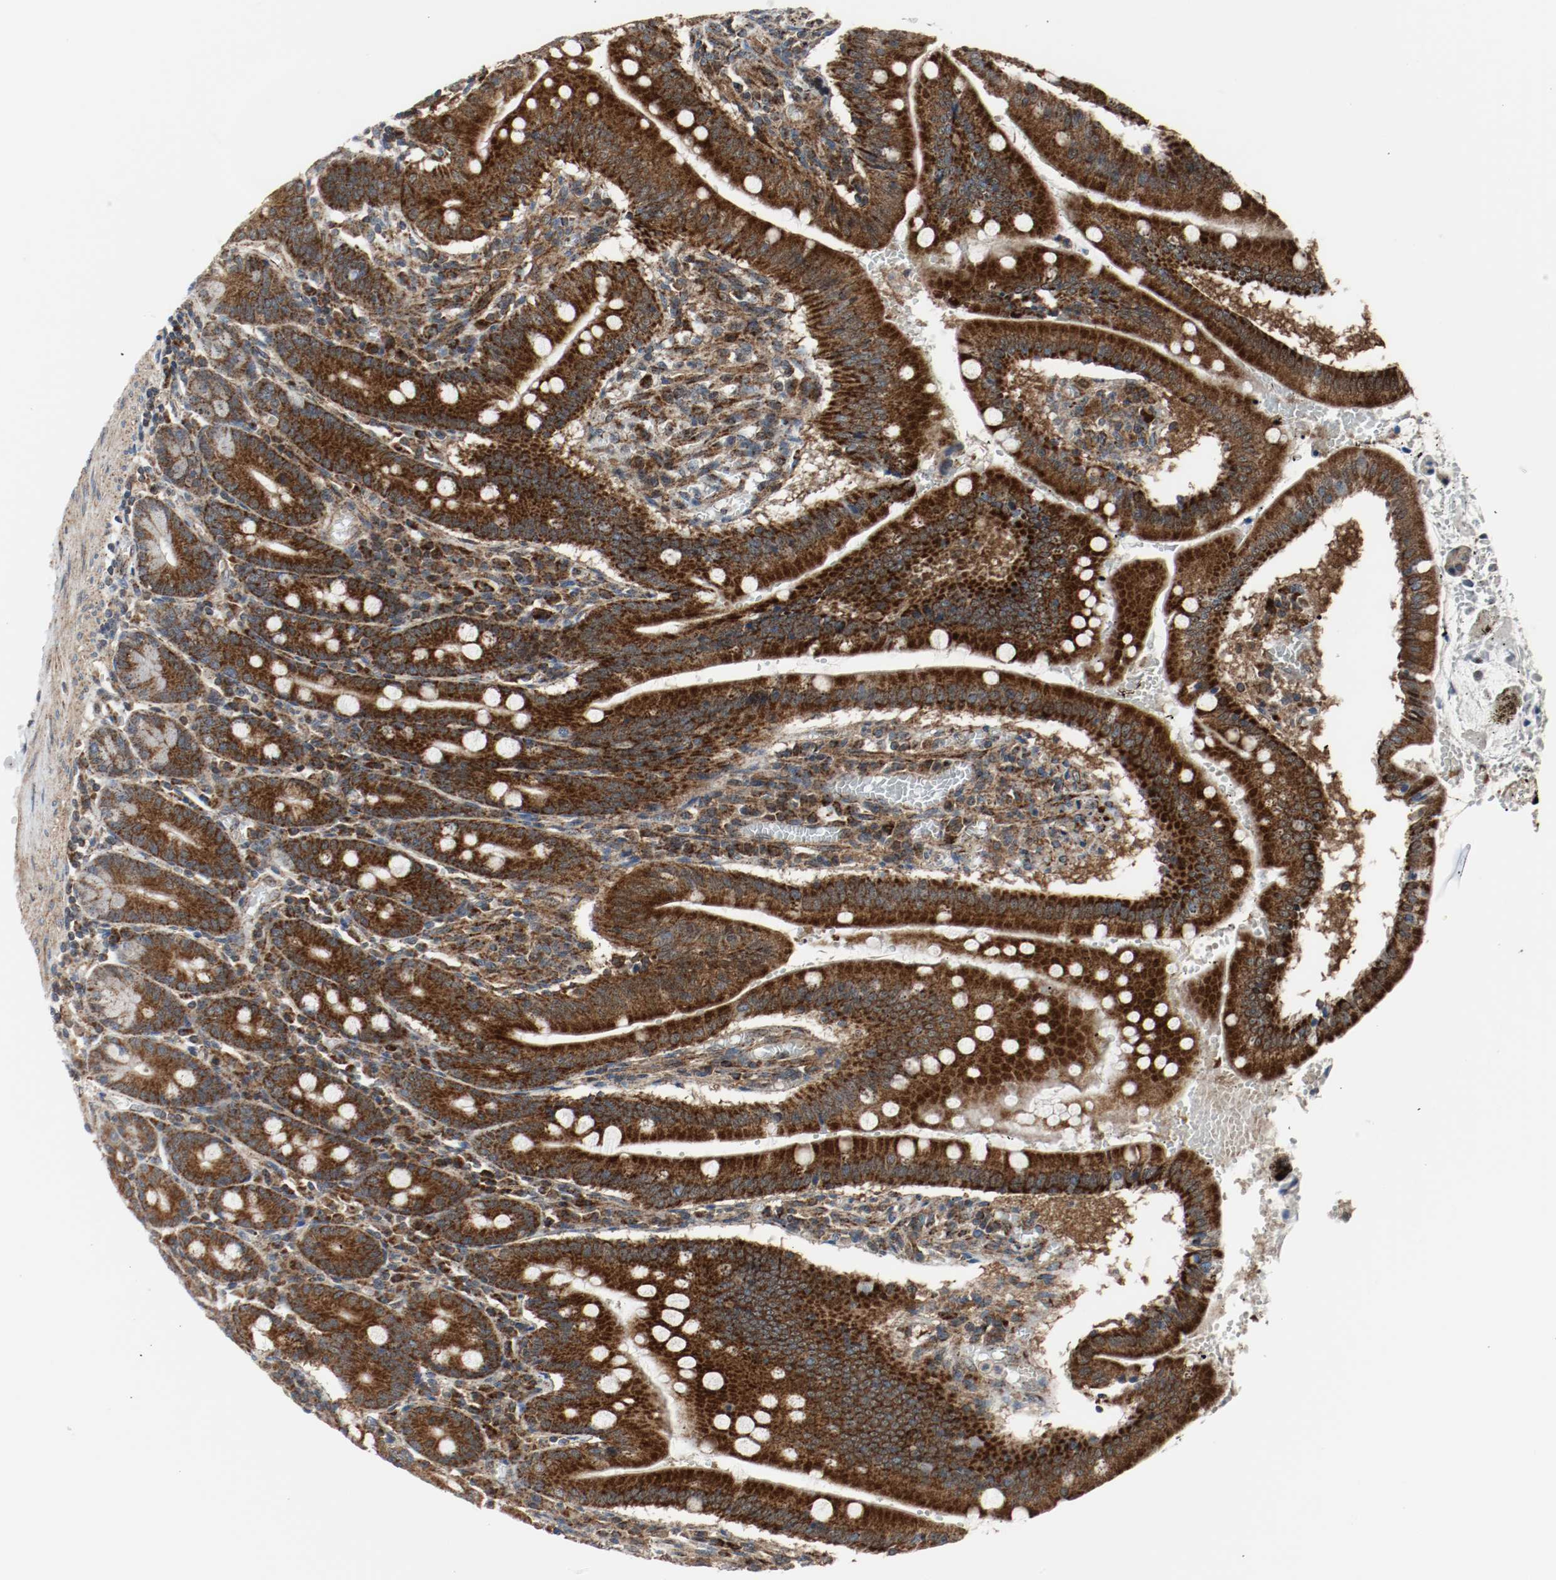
{"staining": {"intensity": "strong", "quantity": ">75%", "location": "cytoplasmic/membranous"}, "tissue": "small intestine", "cell_type": "Glandular cells", "image_type": "normal", "snomed": [{"axis": "morphology", "description": "Normal tissue, NOS"}, {"axis": "topography", "description": "Small intestine"}], "caption": "Immunohistochemical staining of normal human small intestine demonstrates strong cytoplasmic/membranous protein positivity in about >75% of glandular cells.", "gene": "TXNRD1", "patient": {"sex": "male", "age": 71}}